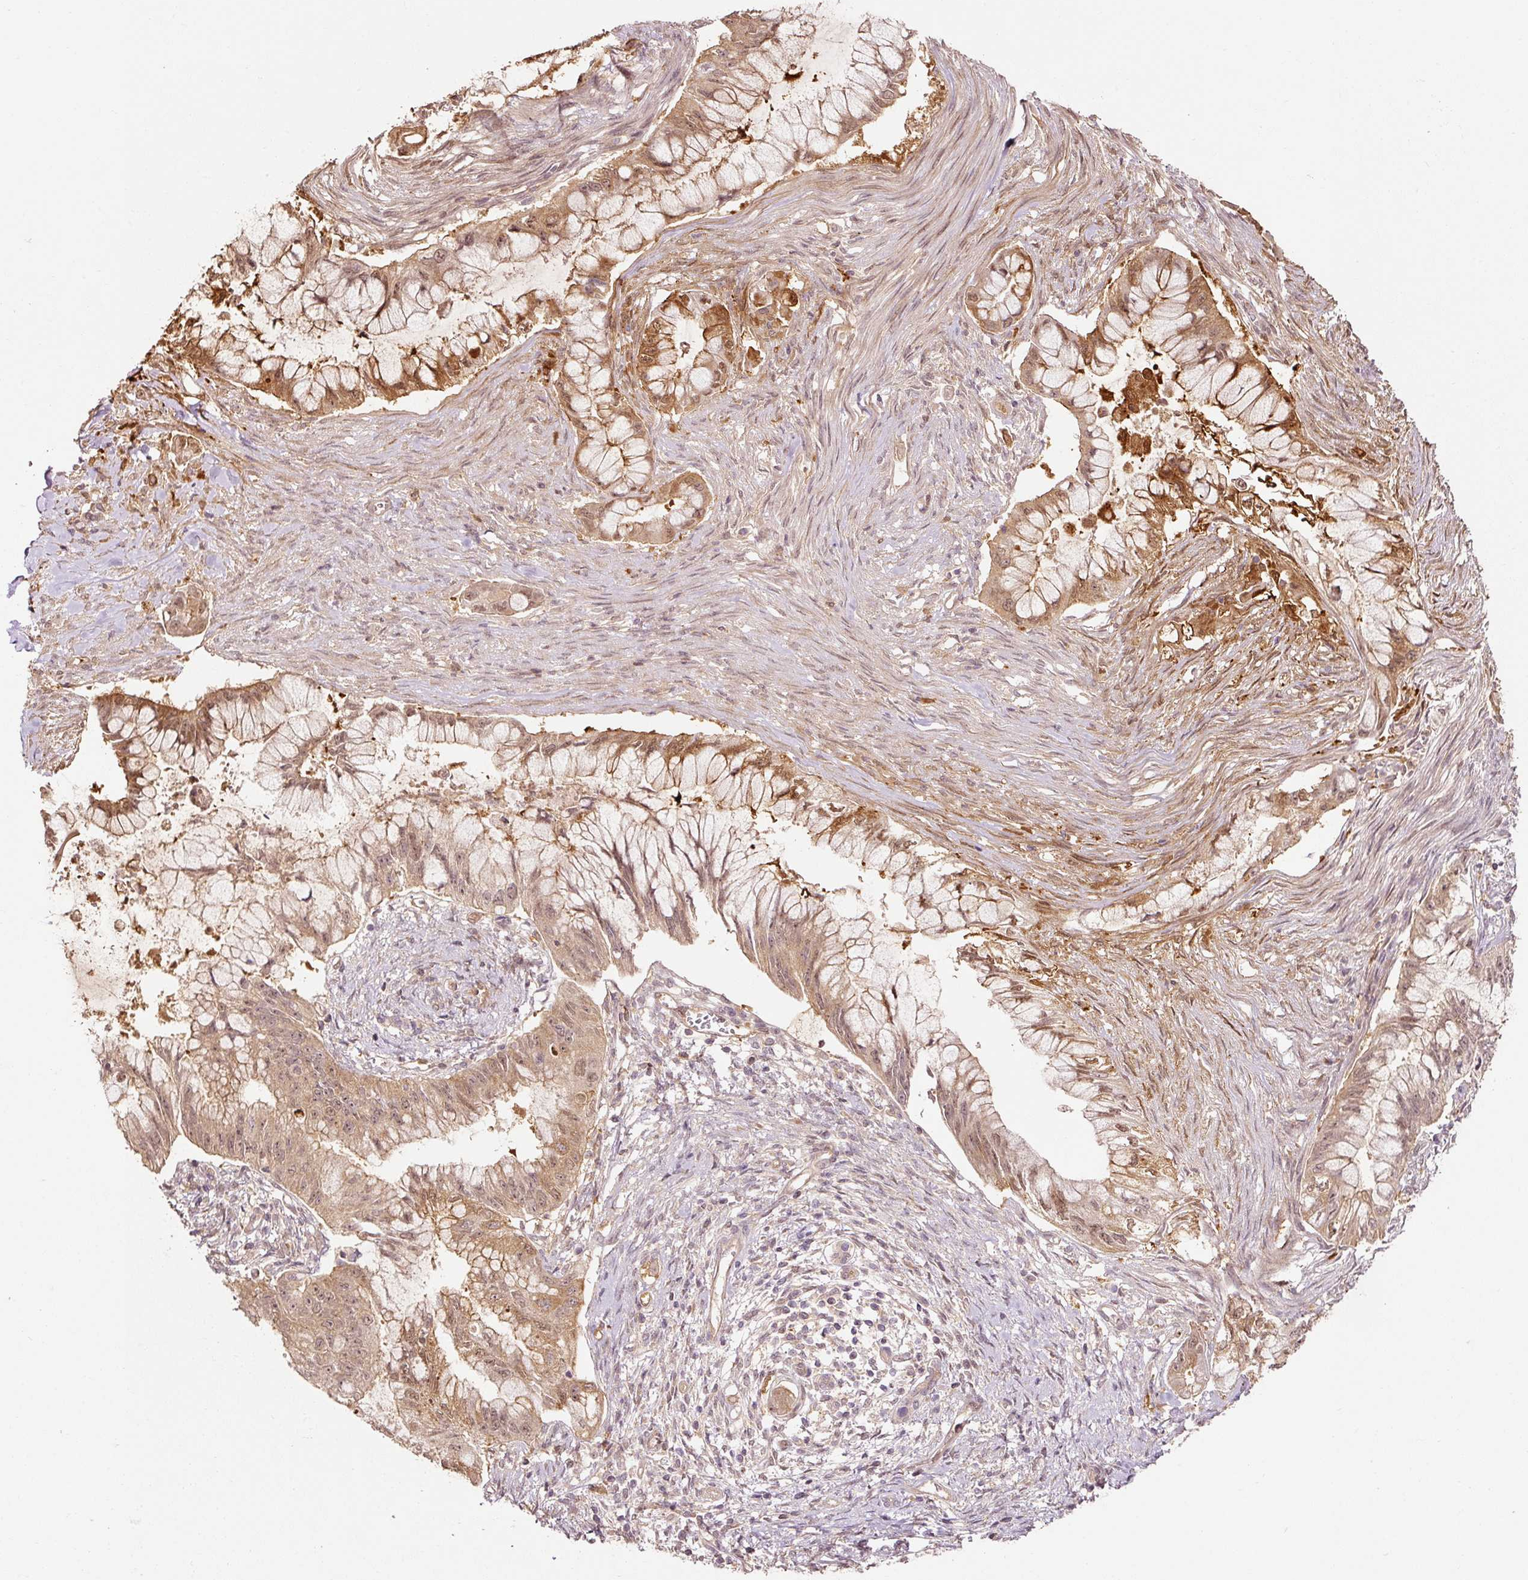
{"staining": {"intensity": "moderate", "quantity": ">75%", "location": "cytoplasmic/membranous,nuclear"}, "tissue": "pancreatic cancer", "cell_type": "Tumor cells", "image_type": "cancer", "snomed": [{"axis": "morphology", "description": "Adenocarcinoma, NOS"}, {"axis": "topography", "description": "Pancreas"}], "caption": "Brown immunohistochemical staining in human pancreatic cancer exhibits moderate cytoplasmic/membranous and nuclear positivity in approximately >75% of tumor cells.", "gene": "FBXL14", "patient": {"sex": "male", "age": 48}}